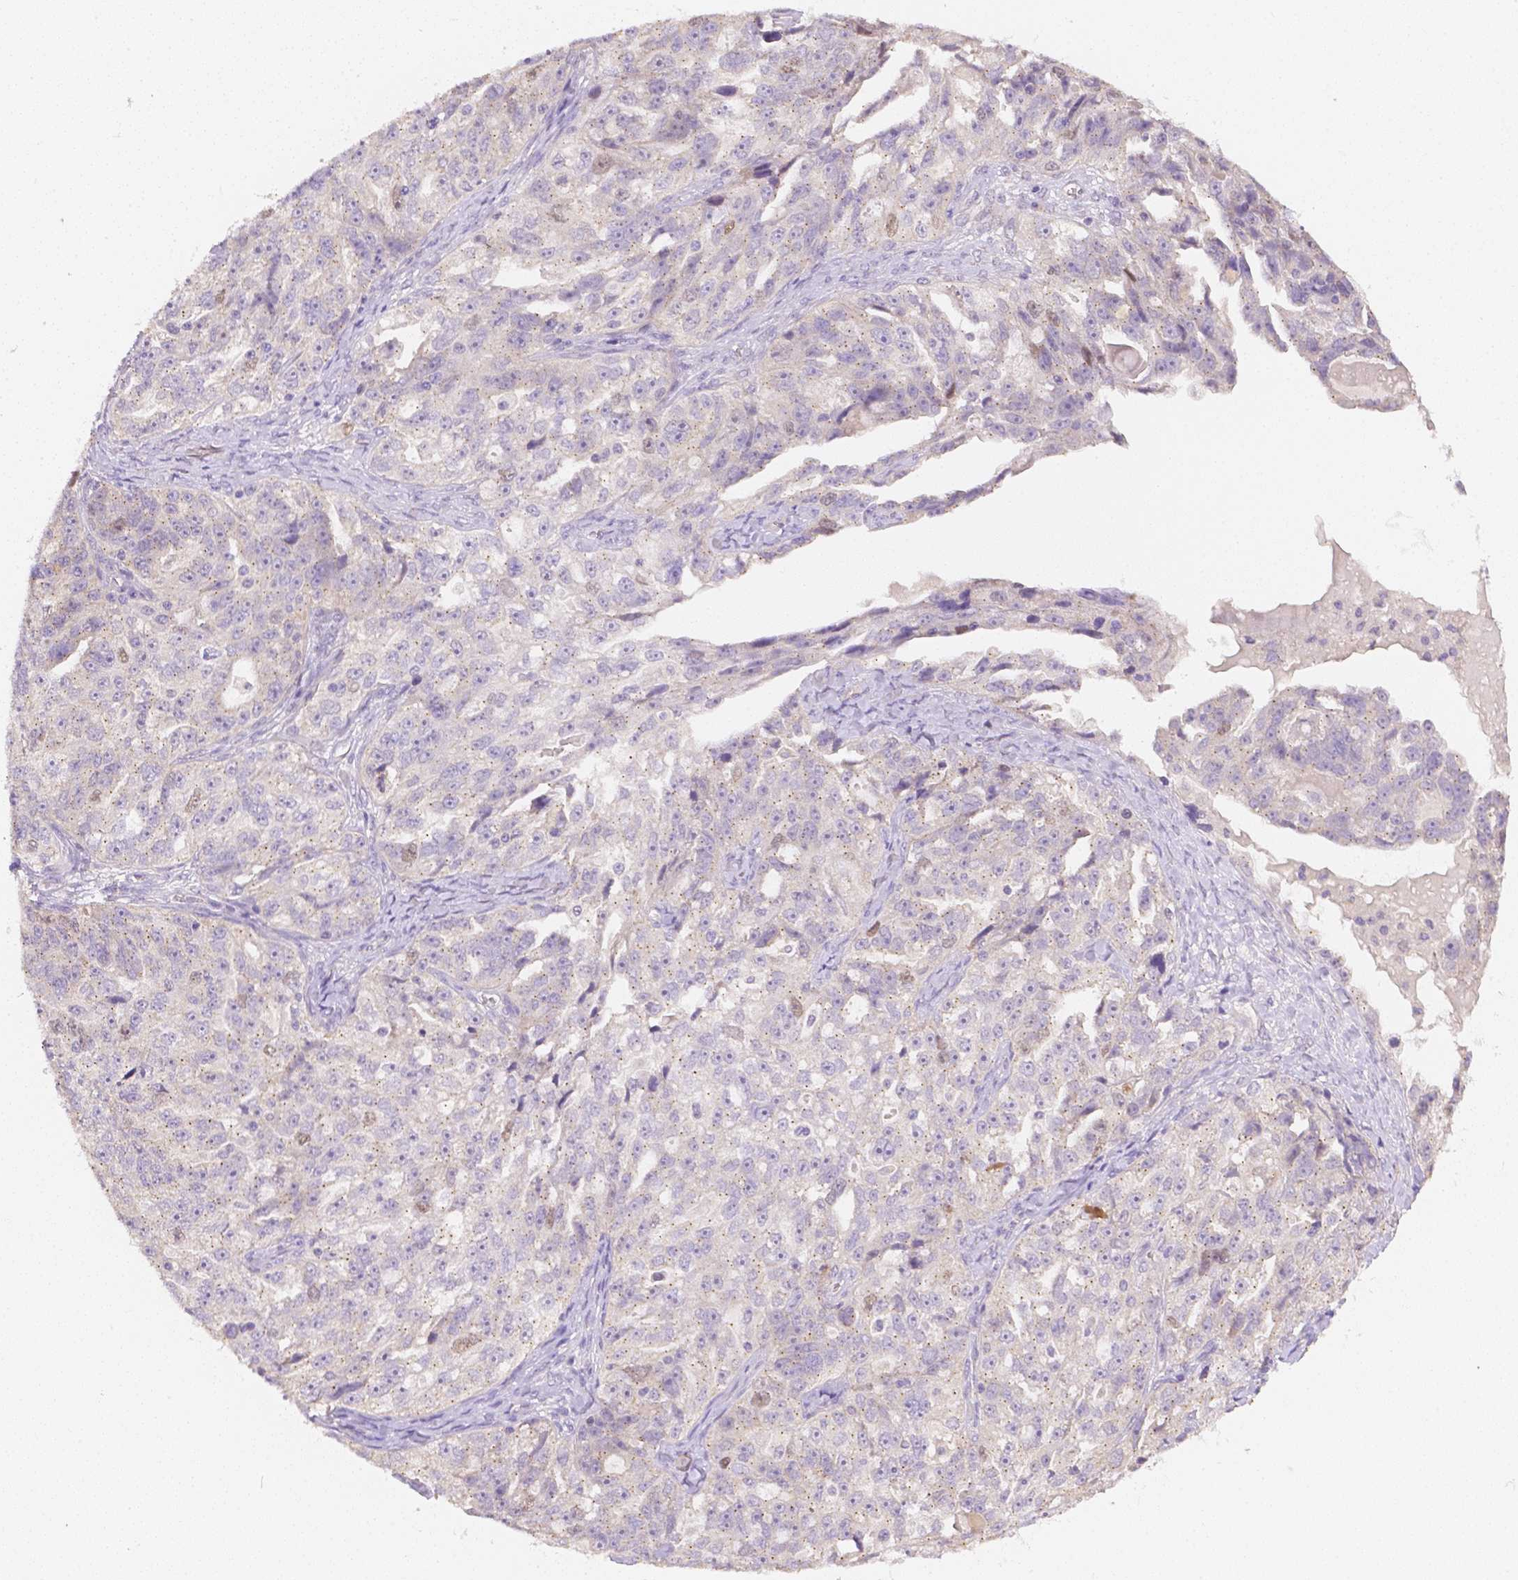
{"staining": {"intensity": "weak", "quantity": "<25%", "location": "nuclear"}, "tissue": "ovarian cancer", "cell_type": "Tumor cells", "image_type": "cancer", "snomed": [{"axis": "morphology", "description": "Cystadenocarcinoma, serous, NOS"}, {"axis": "topography", "description": "Ovary"}], "caption": "Tumor cells show no significant protein positivity in ovarian serous cystadenocarcinoma. The staining is performed using DAB brown chromogen with nuclei counter-stained in using hematoxylin.", "gene": "C10orf67", "patient": {"sex": "female", "age": 51}}